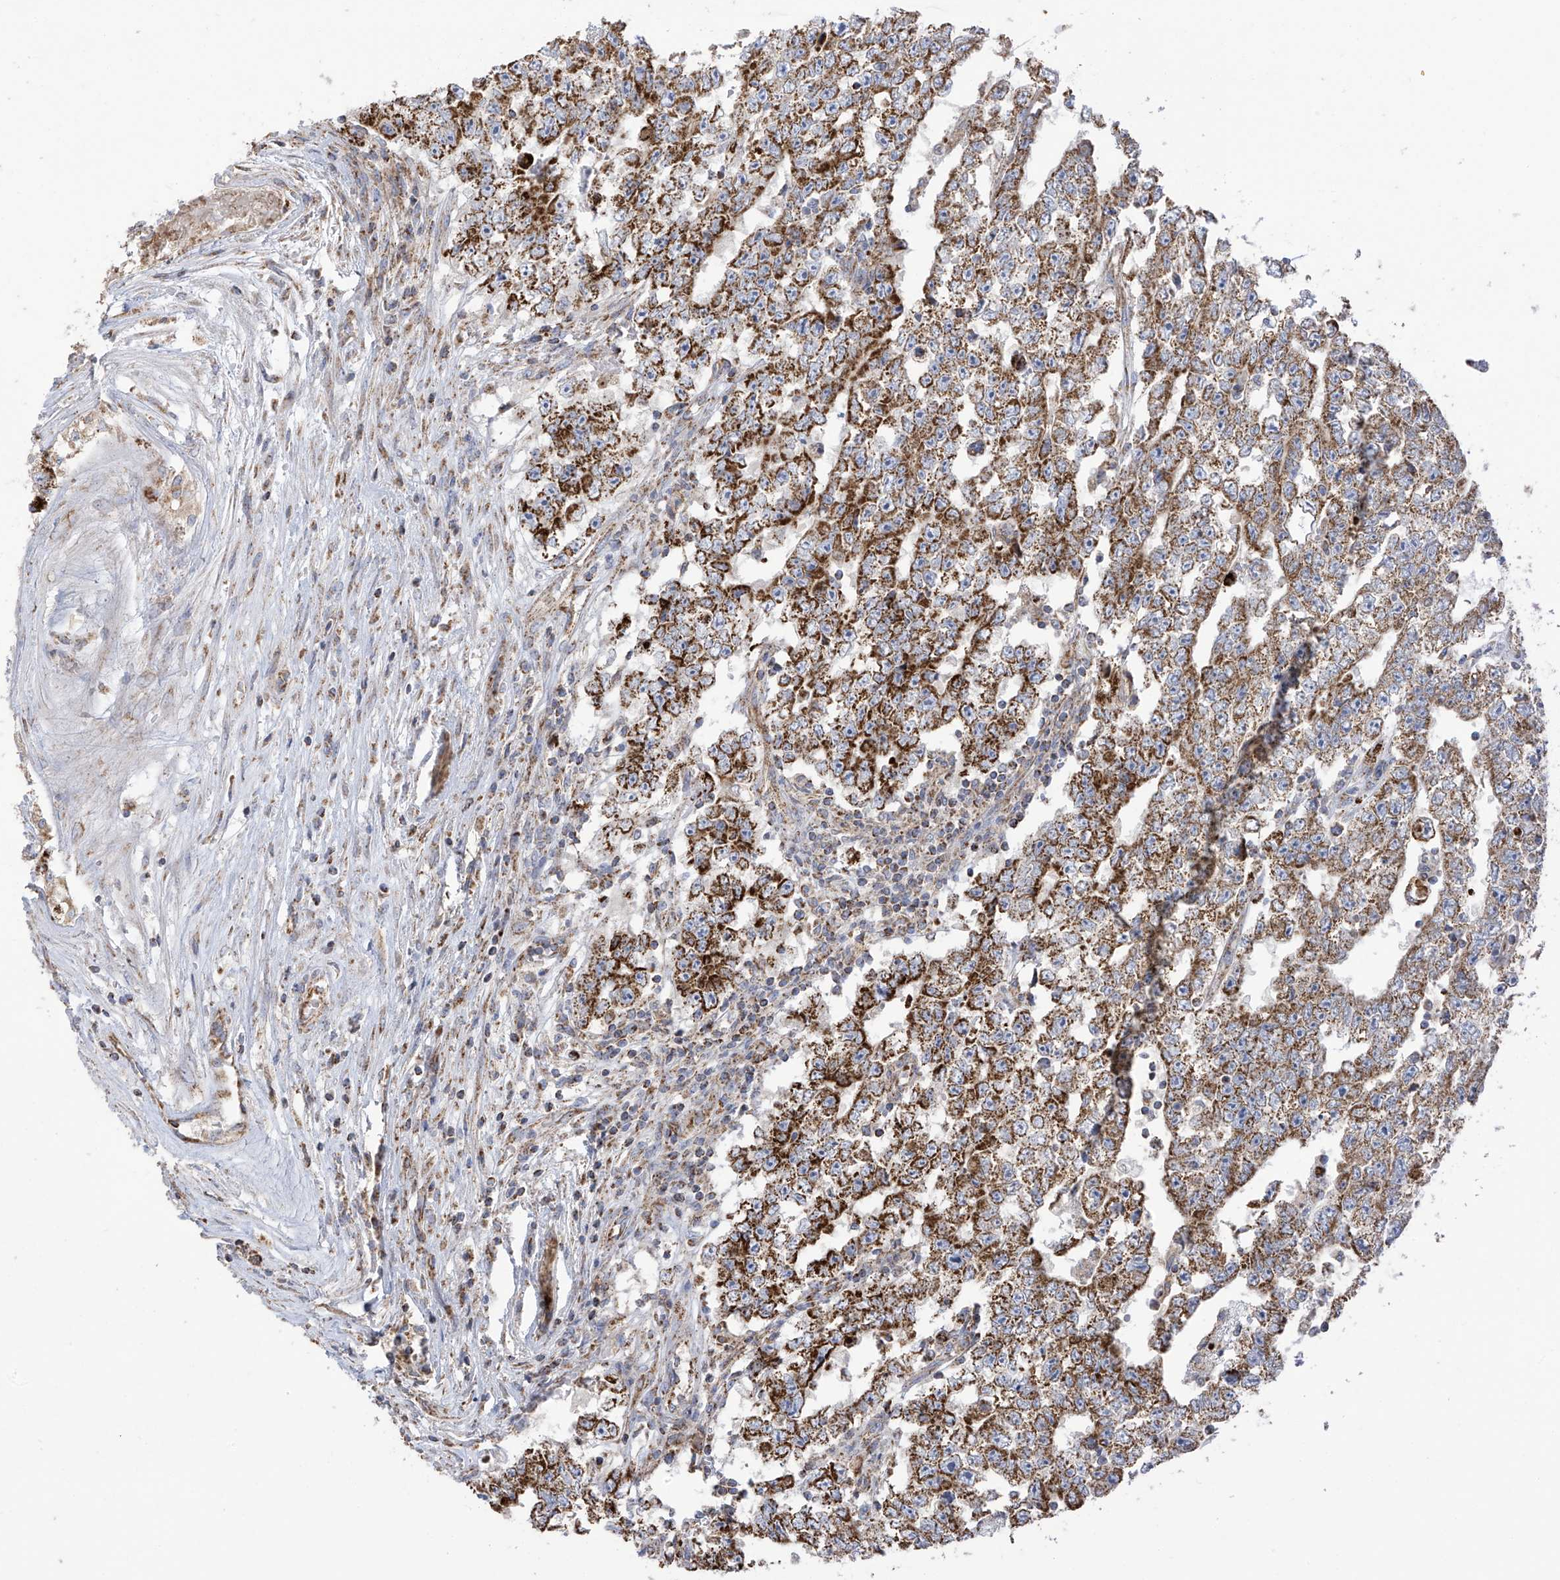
{"staining": {"intensity": "strong", "quantity": ">75%", "location": "cytoplasmic/membranous"}, "tissue": "testis cancer", "cell_type": "Tumor cells", "image_type": "cancer", "snomed": [{"axis": "morphology", "description": "Carcinoma, Embryonal, NOS"}, {"axis": "topography", "description": "Testis"}], "caption": "IHC (DAB) staining of embryonal carcinoma (testis) exhibits strong cytoplasmic/membranous protein expression in approximately >75% of tumor cells.", "gene": "PNPT1", "patient": {"sex": "male", "age": 25}}